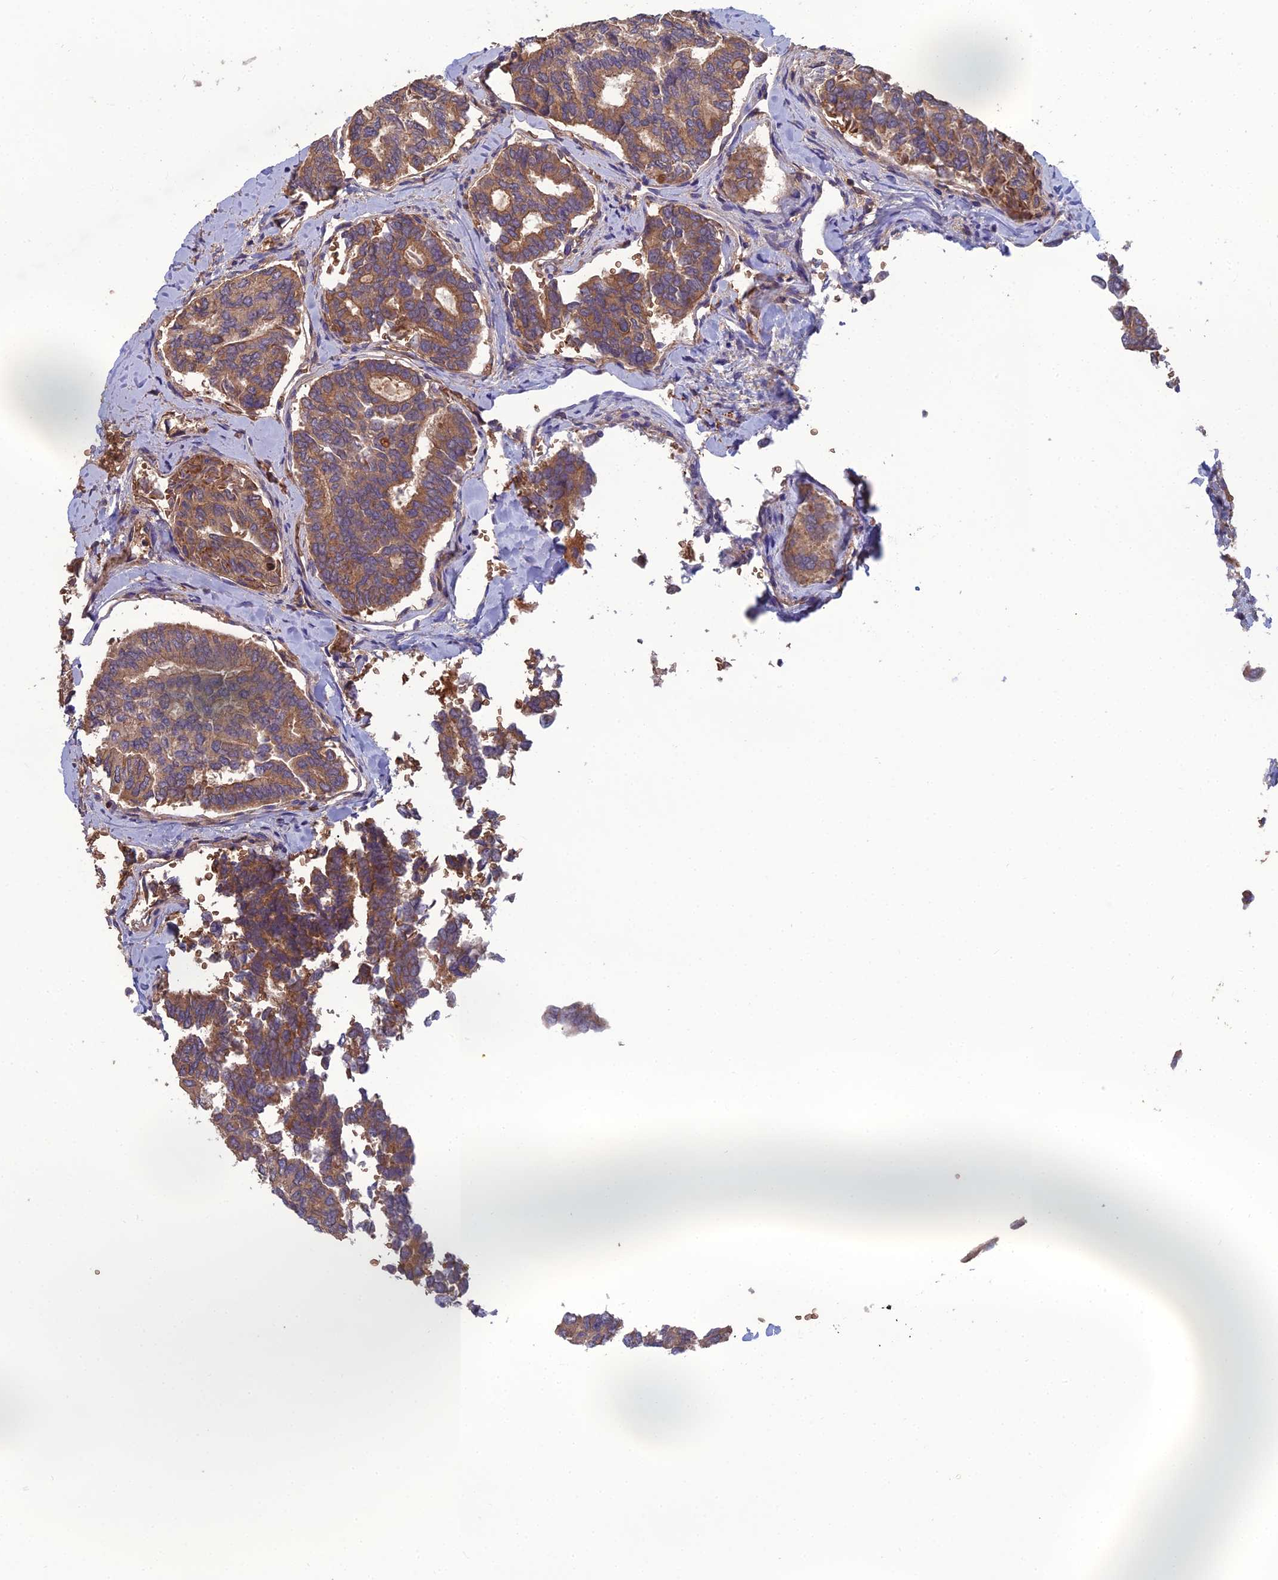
{"staining": {"intensity": "moderate", "quantity": ">75%", "location": "cytoplasmic/membranous"}, "tissue": "thyroid cancer", "cell_type": "Tumor cells", "image_type": "cancer", "snomed": [{"axis": "morphology", "description": "Papillary adenocarcinoma, NOS"}, {"axis": "topography", "description": "Thyroid gland"}], "caption": "Immunohistochemistry (DAB) staining of human thyroid papillary adenocarcinoma shows moderate cytoplasmic/membranous protein positivity in approximately >75% of tumor cells.", "gene": "GALR2", "patient": {"sex": "female", "age": 35}}